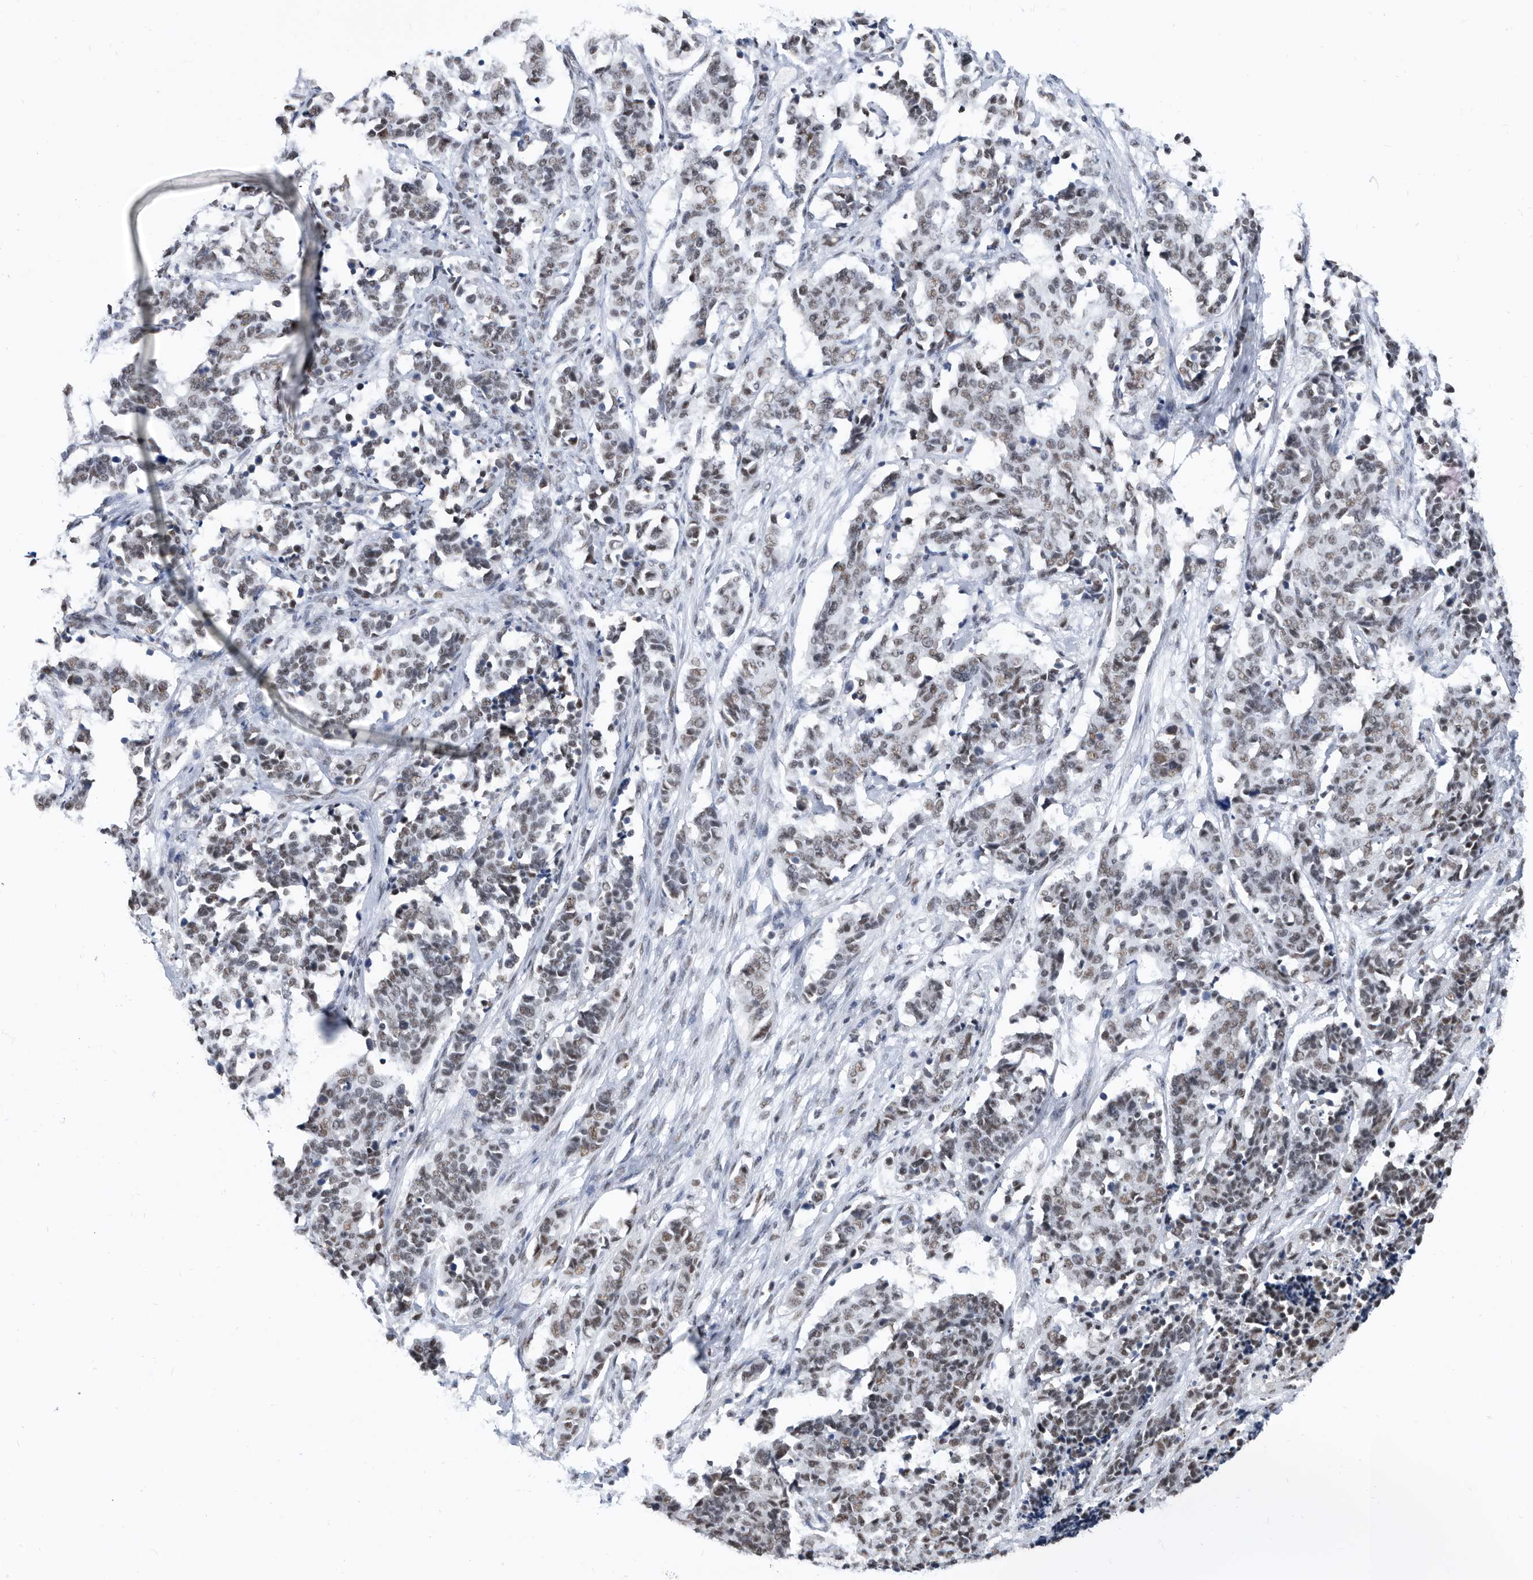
{"staining": {"intensity": "moderate", "quantity": "25%-75%", "location": "nuclear"}, "tissue": "cervical cancer", "cell_type": "Tumor cells", "image_type": "cancer", "snomed": [{"axis": "morphology", "description": "Normal tissue, NOS"}, {"axis": "morphology", "description": "Squamous cell carcinoma, NOS"}, {"axis": "topography", "description": "Cervix"}], "caption": "Moderate nuclear staining is present in about 25%-75% of tumor cells in cervical squamous cell carcinoma. (IHC, brightfield microscopy, high magnification).", "gene": "SF3A1", "patient": {"sex": "female", "age": 35}}